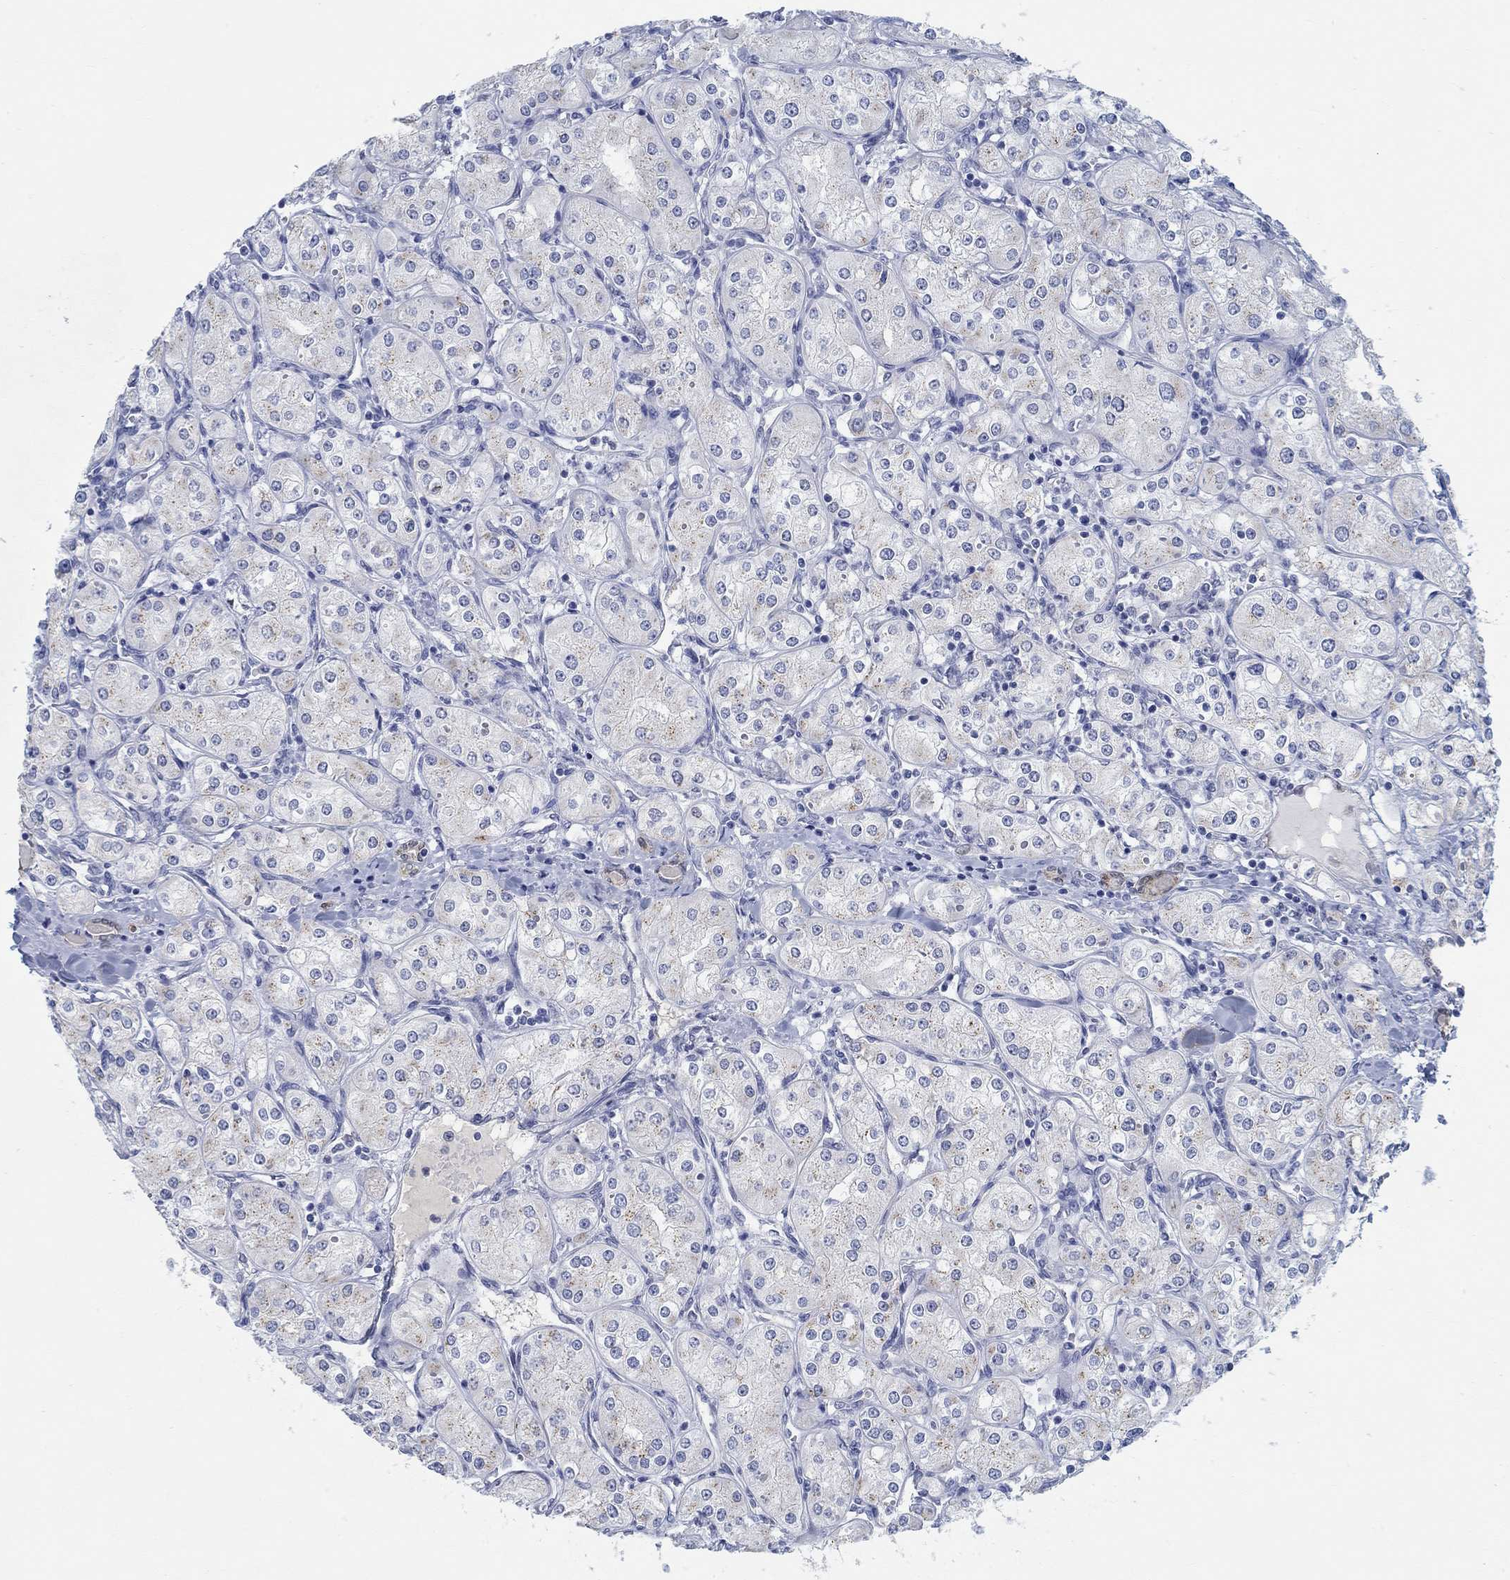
{"staining": {"intensity": "weak", "quantity": "<25%", "location": "cytoplasmic/membranous"}, "tissue": "renal cancer", "cell_type": "Tumor cells", "image_type": "cancer", "snomed": [{"axis": "morphology", "description": "Adenocarcinoma, NOS"}, {"axis": "topography", "description": "Kidney"}], "caption": "Immunohistochemical staining of human renal cancer (adenocarcinoma) displays no significant staining in tumor cells.", "gene": "TEKT4", "patient": {"sex": "male", "age": 77}}